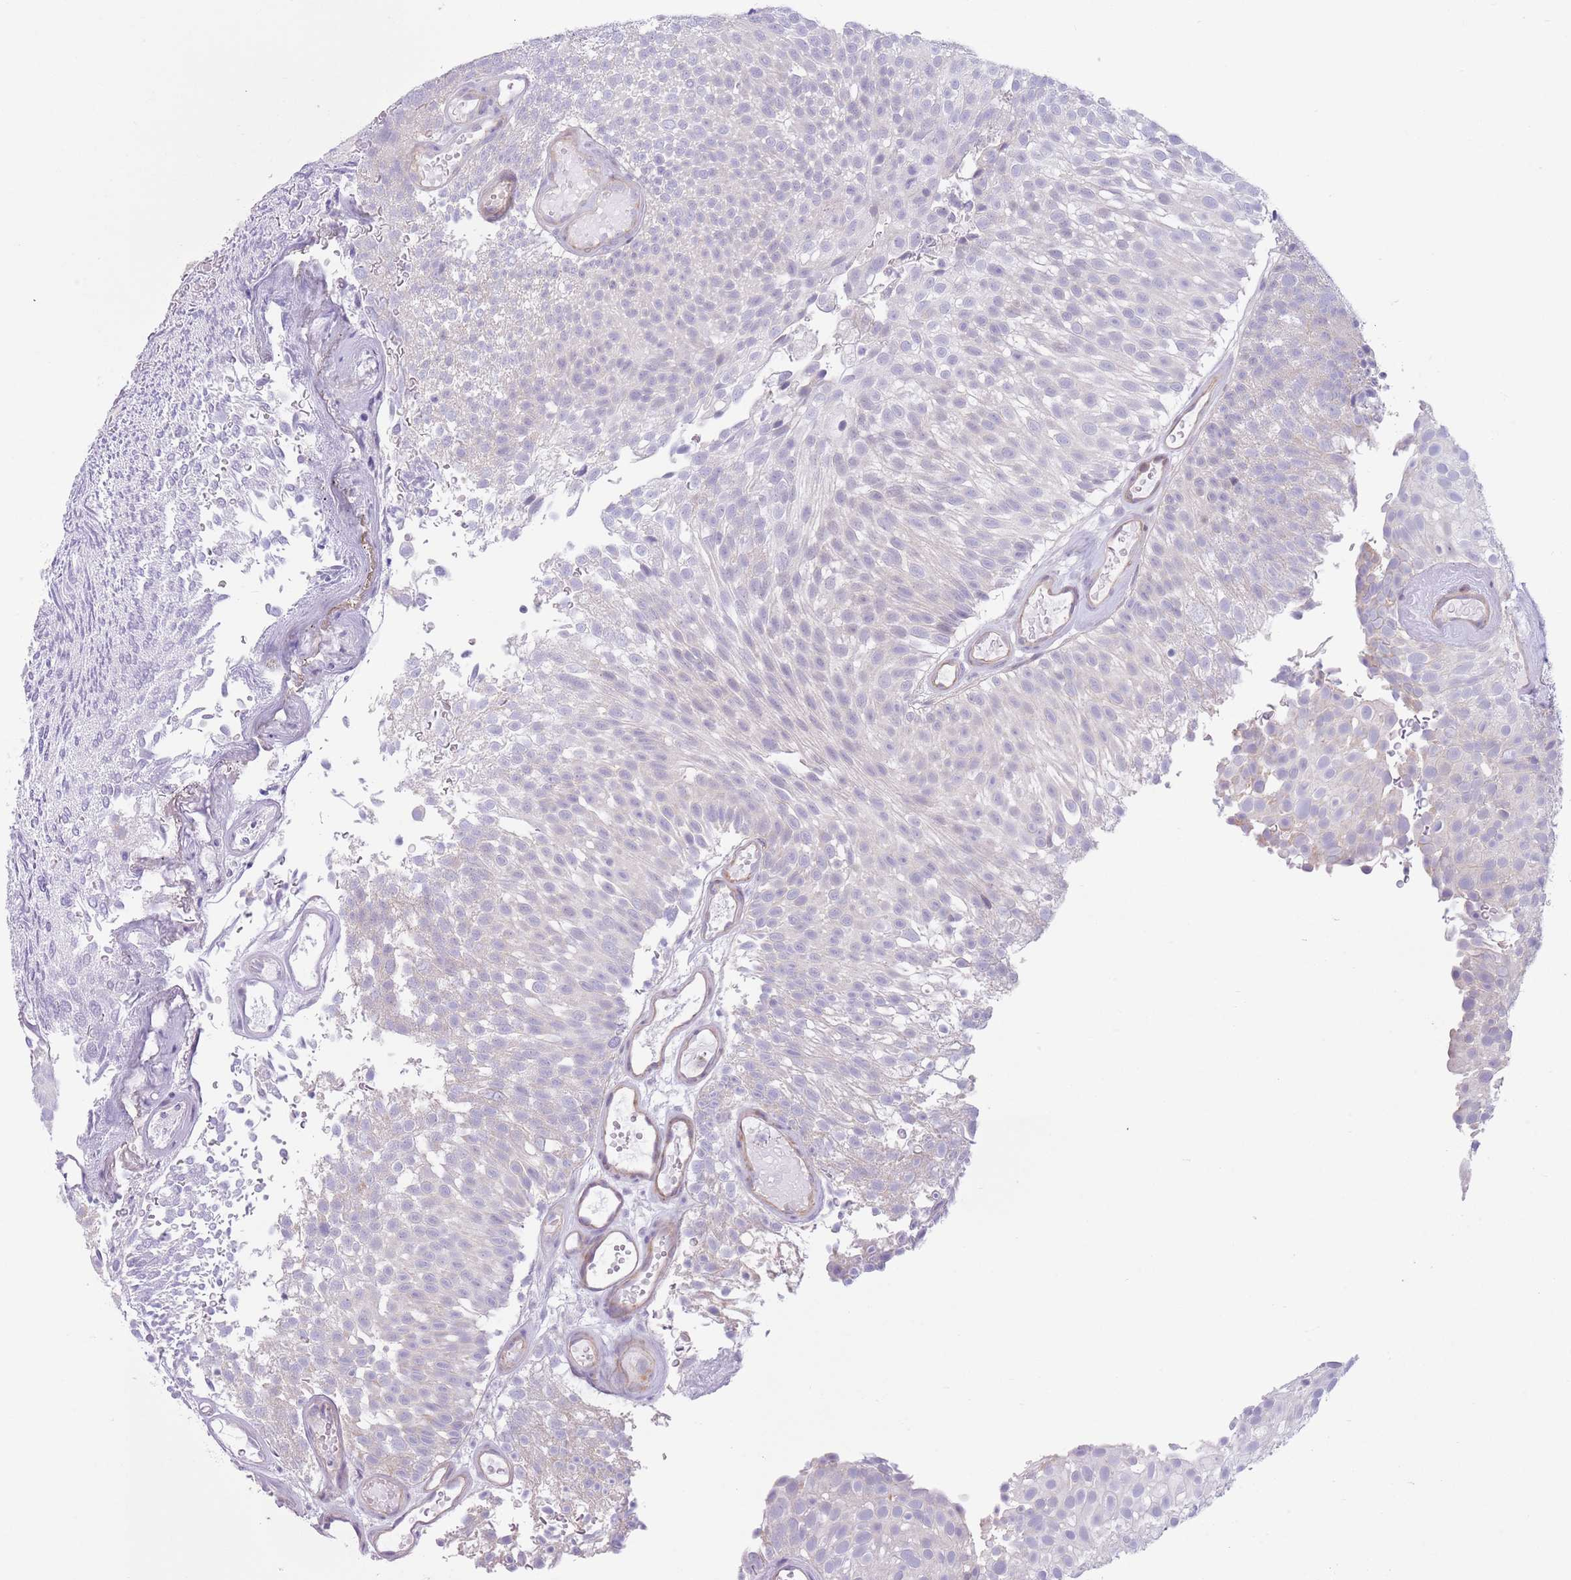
{"staining": {"intensity": "negative", "quantity": "none", "location": "none"}, "tissue": "urothelial cancer", "cell_type": "Tumor cells", "image_type": "cancer", "snomed": [{"axis": "morphology", "description": "Urothelial carcinoma, Low grade"}, {"axis": "topography", "description": "Urinary bladder"}], "caption": "Urothelial cancer was stained to show a protein in brown. There is no significant staining in tumor cells.", "gene": "C20orf96", "patient": {"sex": "male", "age": 78}}